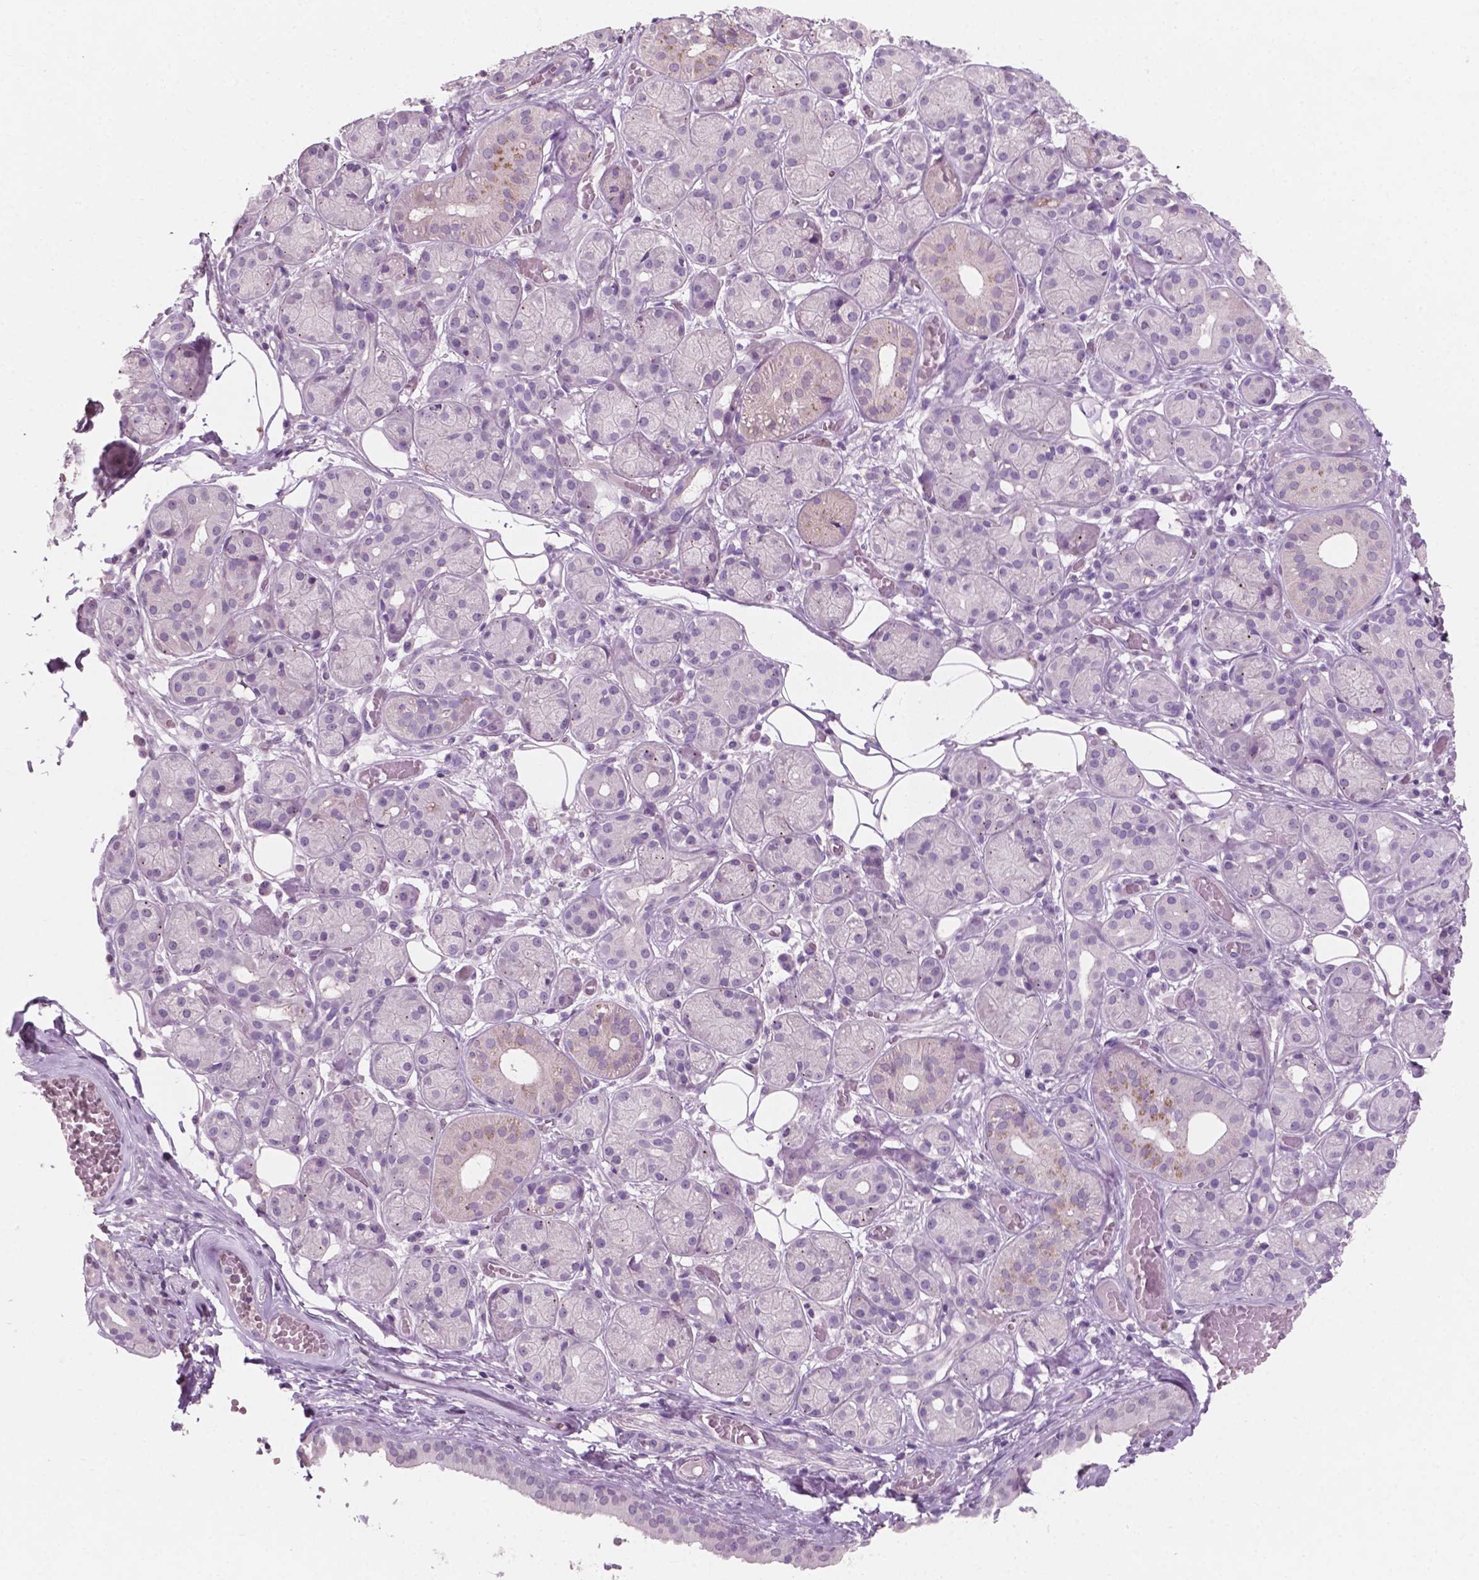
{"staining": {"intensity": "weak", "quantity": "<25%", "location": "cytoplasmic/membranous"}, "tissue": "salivary gland", "cell_type": "Glandular cells", "image_type": "normal", "snomed": [{"axis": "morphology", "description": "Normal tissue, NOS"}, {"axis": "topography", "description": "Salivary gland"}, {"axis": "topography", "description": "Peripheral nerve tissue"}], "caption": "IHC of unremarkable human salivary gland displays no positivity in glandular cells.", "gene": "AWAT1", "patient": {"sex": "male", "age": 71}}